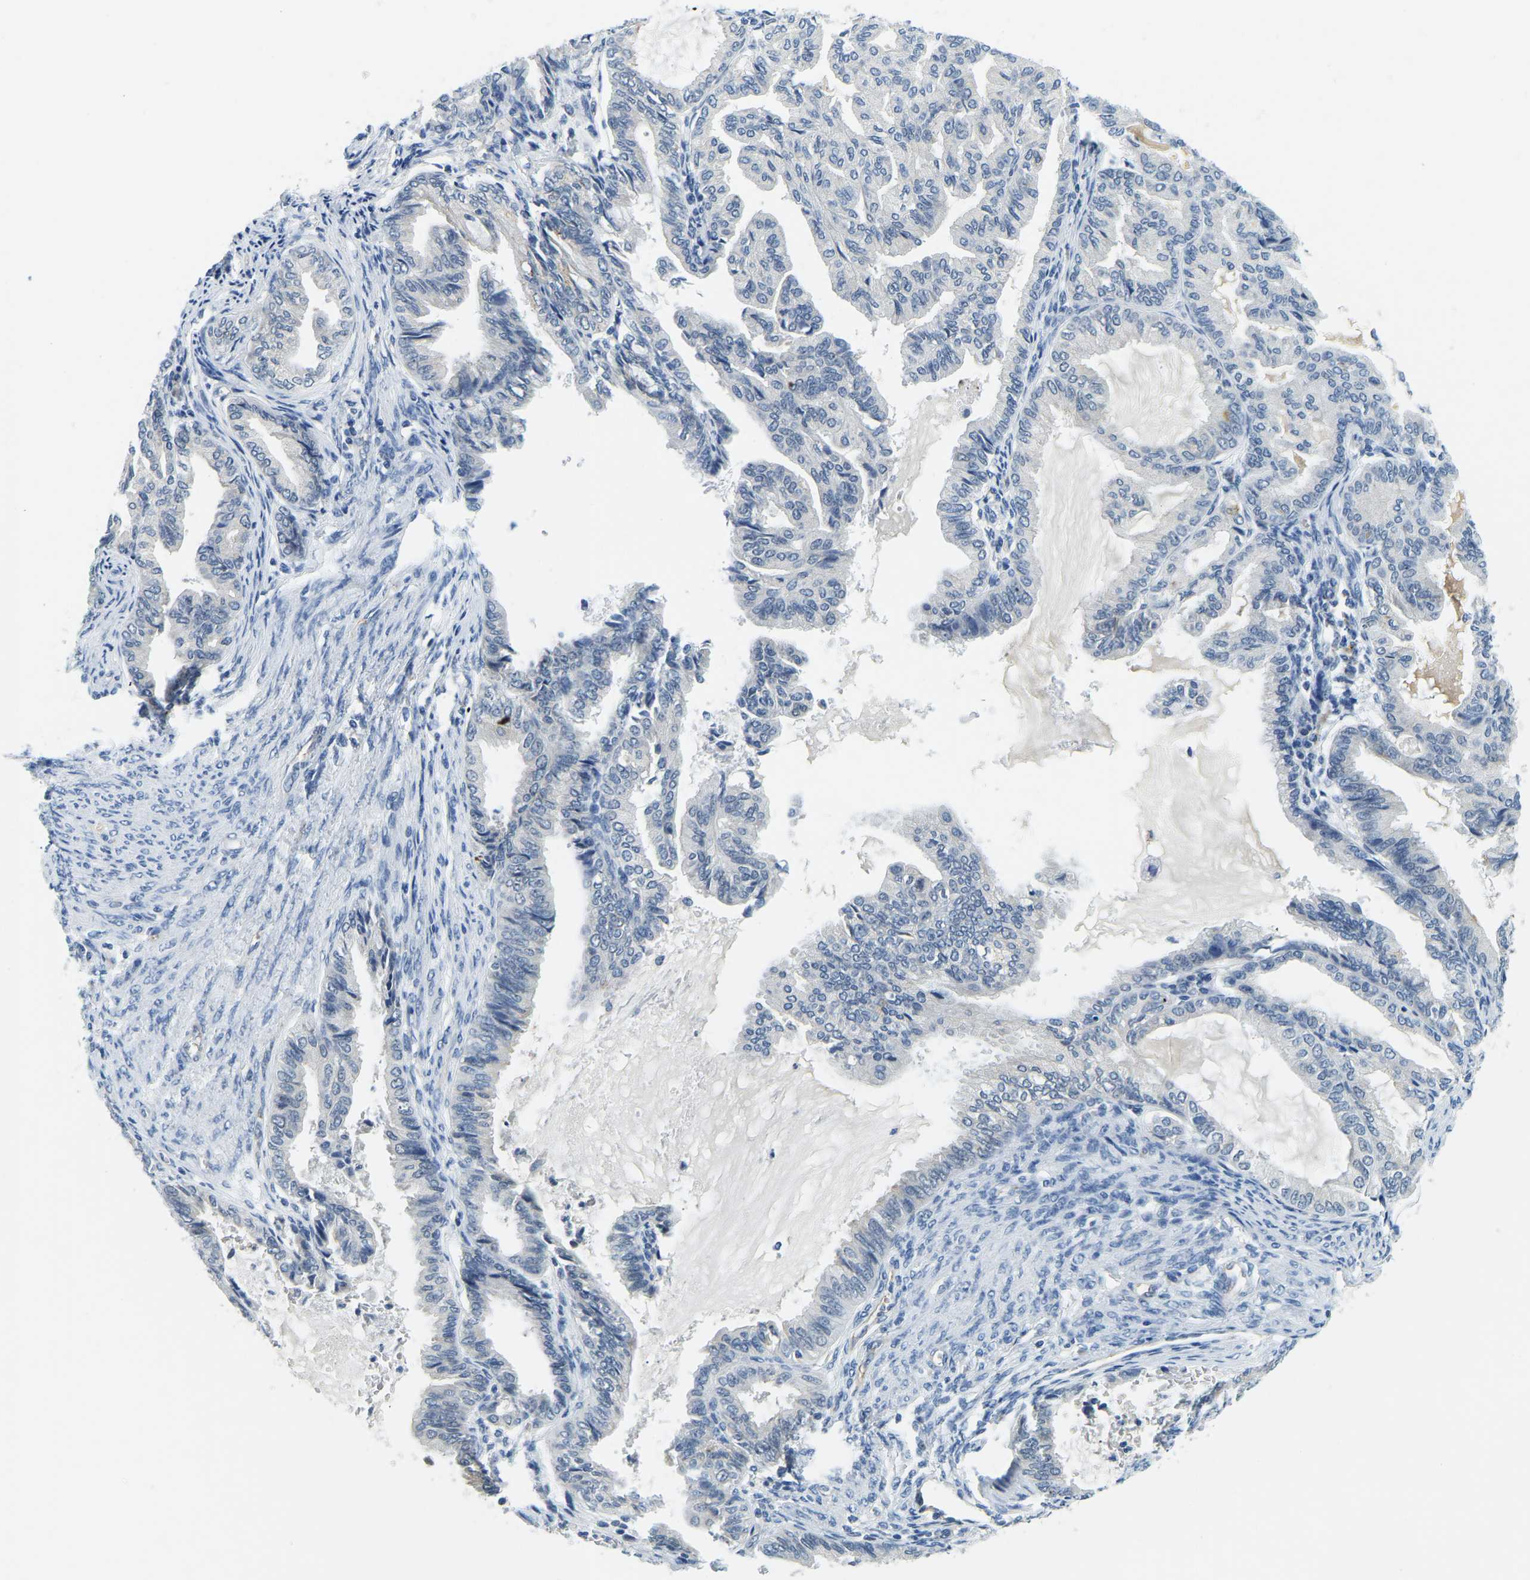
{"staining": {"intensity": "negative", "quantity": "none", "location": "none"}, "tissue": "endometrial cancer", "cell_type": "Tumor cells", "image_type": "cancer", "snomed": [{"axis": "morphology", "description": "Adenocarcinoma, NOS"}, {"axis": "topography", "description": "Endometrium"}], "caption": "There is no significant positivity in tumor cells of adenocarcinoma (endometrial).", "gene": "RRP1", "patient": {"sex": "female", "age": 86}}